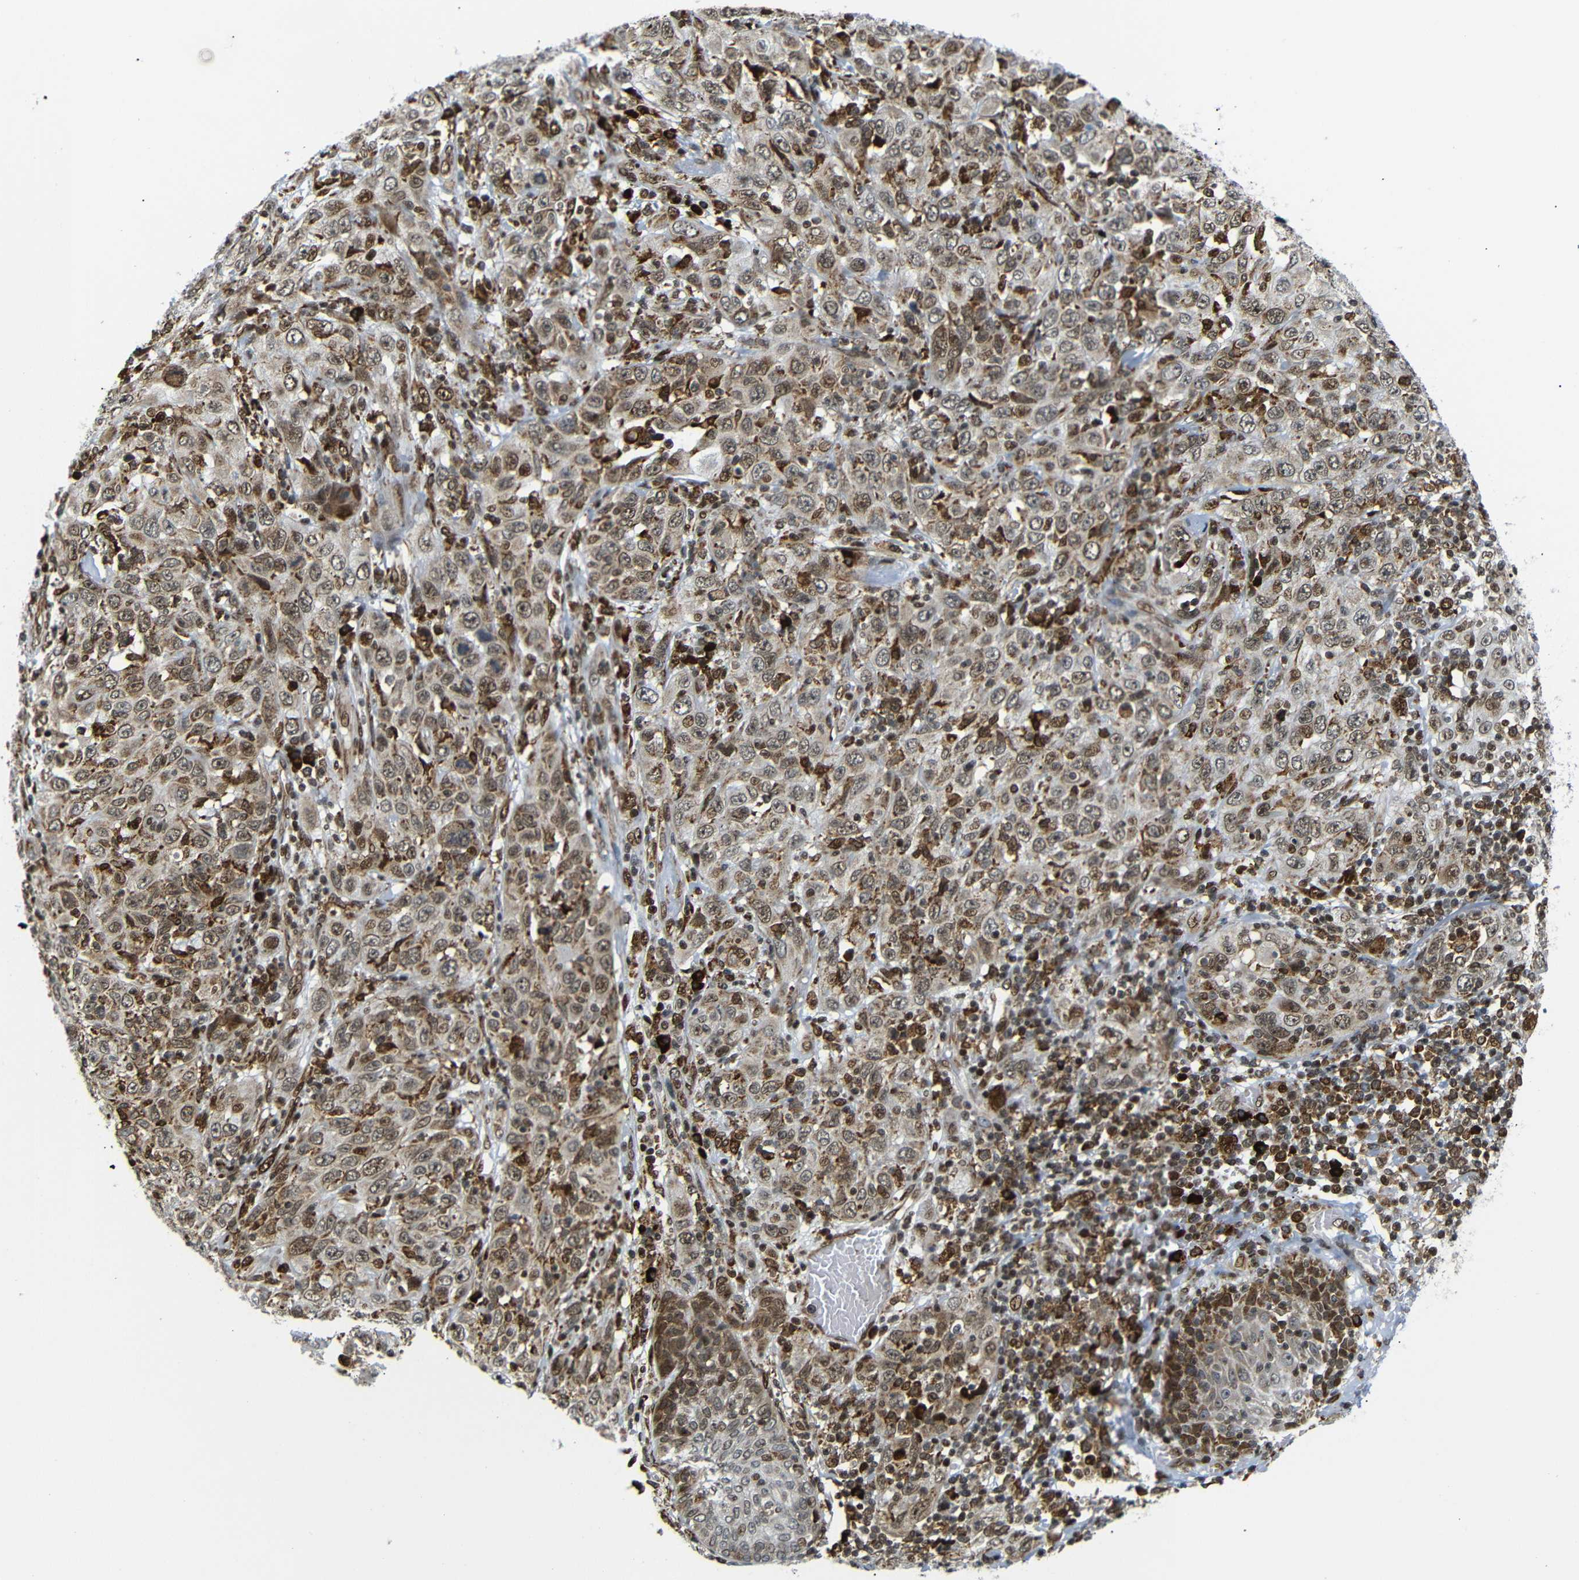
{"staining": {"intensity": "moderate", "quantity": ">75%", "location": "cytoplasmic/membranous,nuclear"}, "tissue": "skin cancer", "cell_type": "Tumor cells", "image_type": "cancer", "snomed": [{"axis": "morphology", "description": "Squamous cell carcinoma, NOS"}, {"axis": "topography", "description": "Skin"}], "caption": "Protein expression analysis of human skin cancer (squamous cell carcinoma) reveals moderate cytoplasmic/membranous and nuclear expression in approximately >75% of tumor cells.", "gene": "SPCS2", "patient": {"sex": "female", "age": 88}}